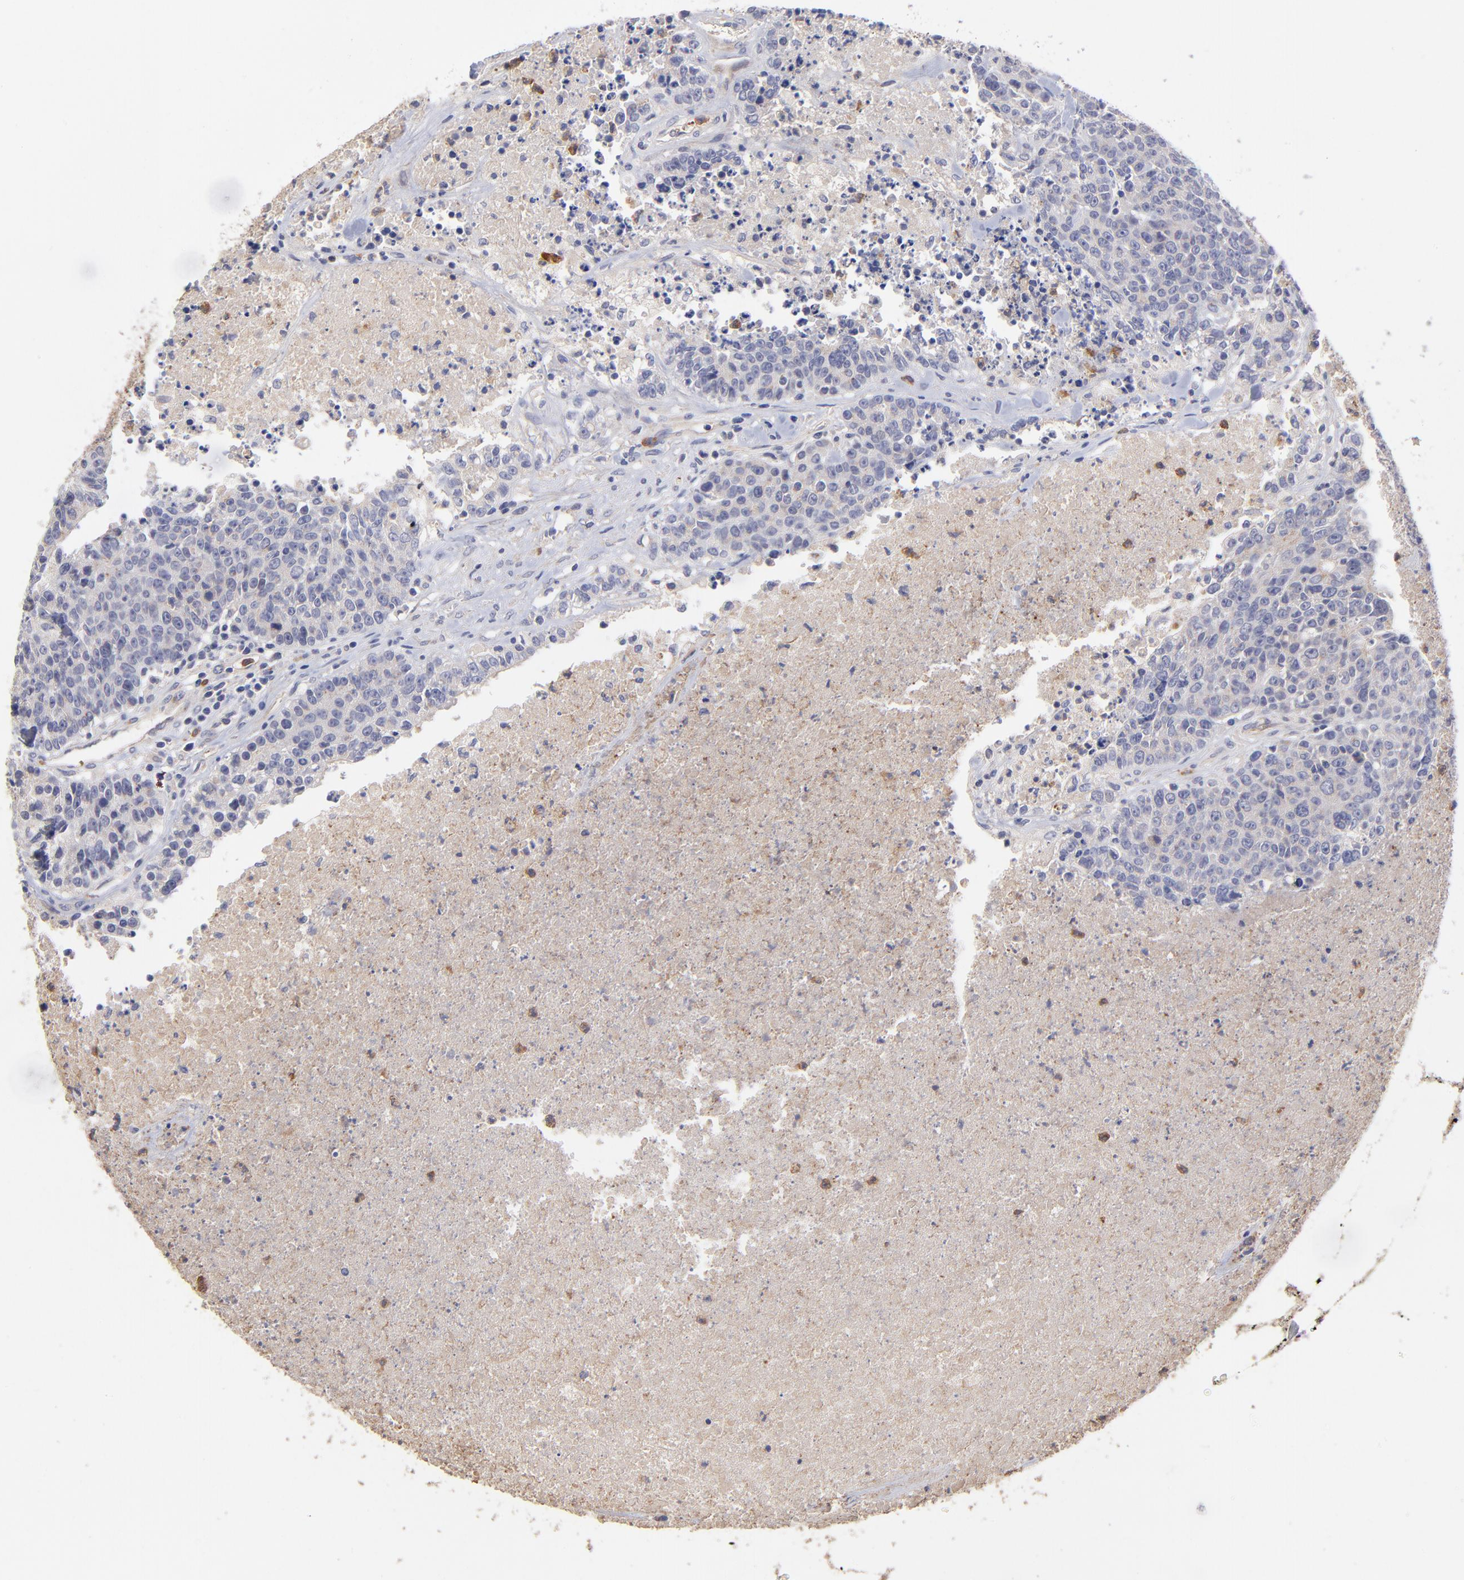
{"staining": {"intensity": "negative", "quantity": "none", "location": "none"}, "tissue": "colorectal cancer", "cell_type": "Tumor cells", "image_type": "cancer", "snomed": [{"axis": "morphology", "description": "Adenocarcinoma, NOS"}, {"axis": "topography", "description": "Colon"}], "caption": "Adenocarcinoma (colorectal) stained for a protein using immunohistochemistry shows no positivity tumor cells.", "gene": "ASB7", "patient": {"sex": "female", "age": 53}}